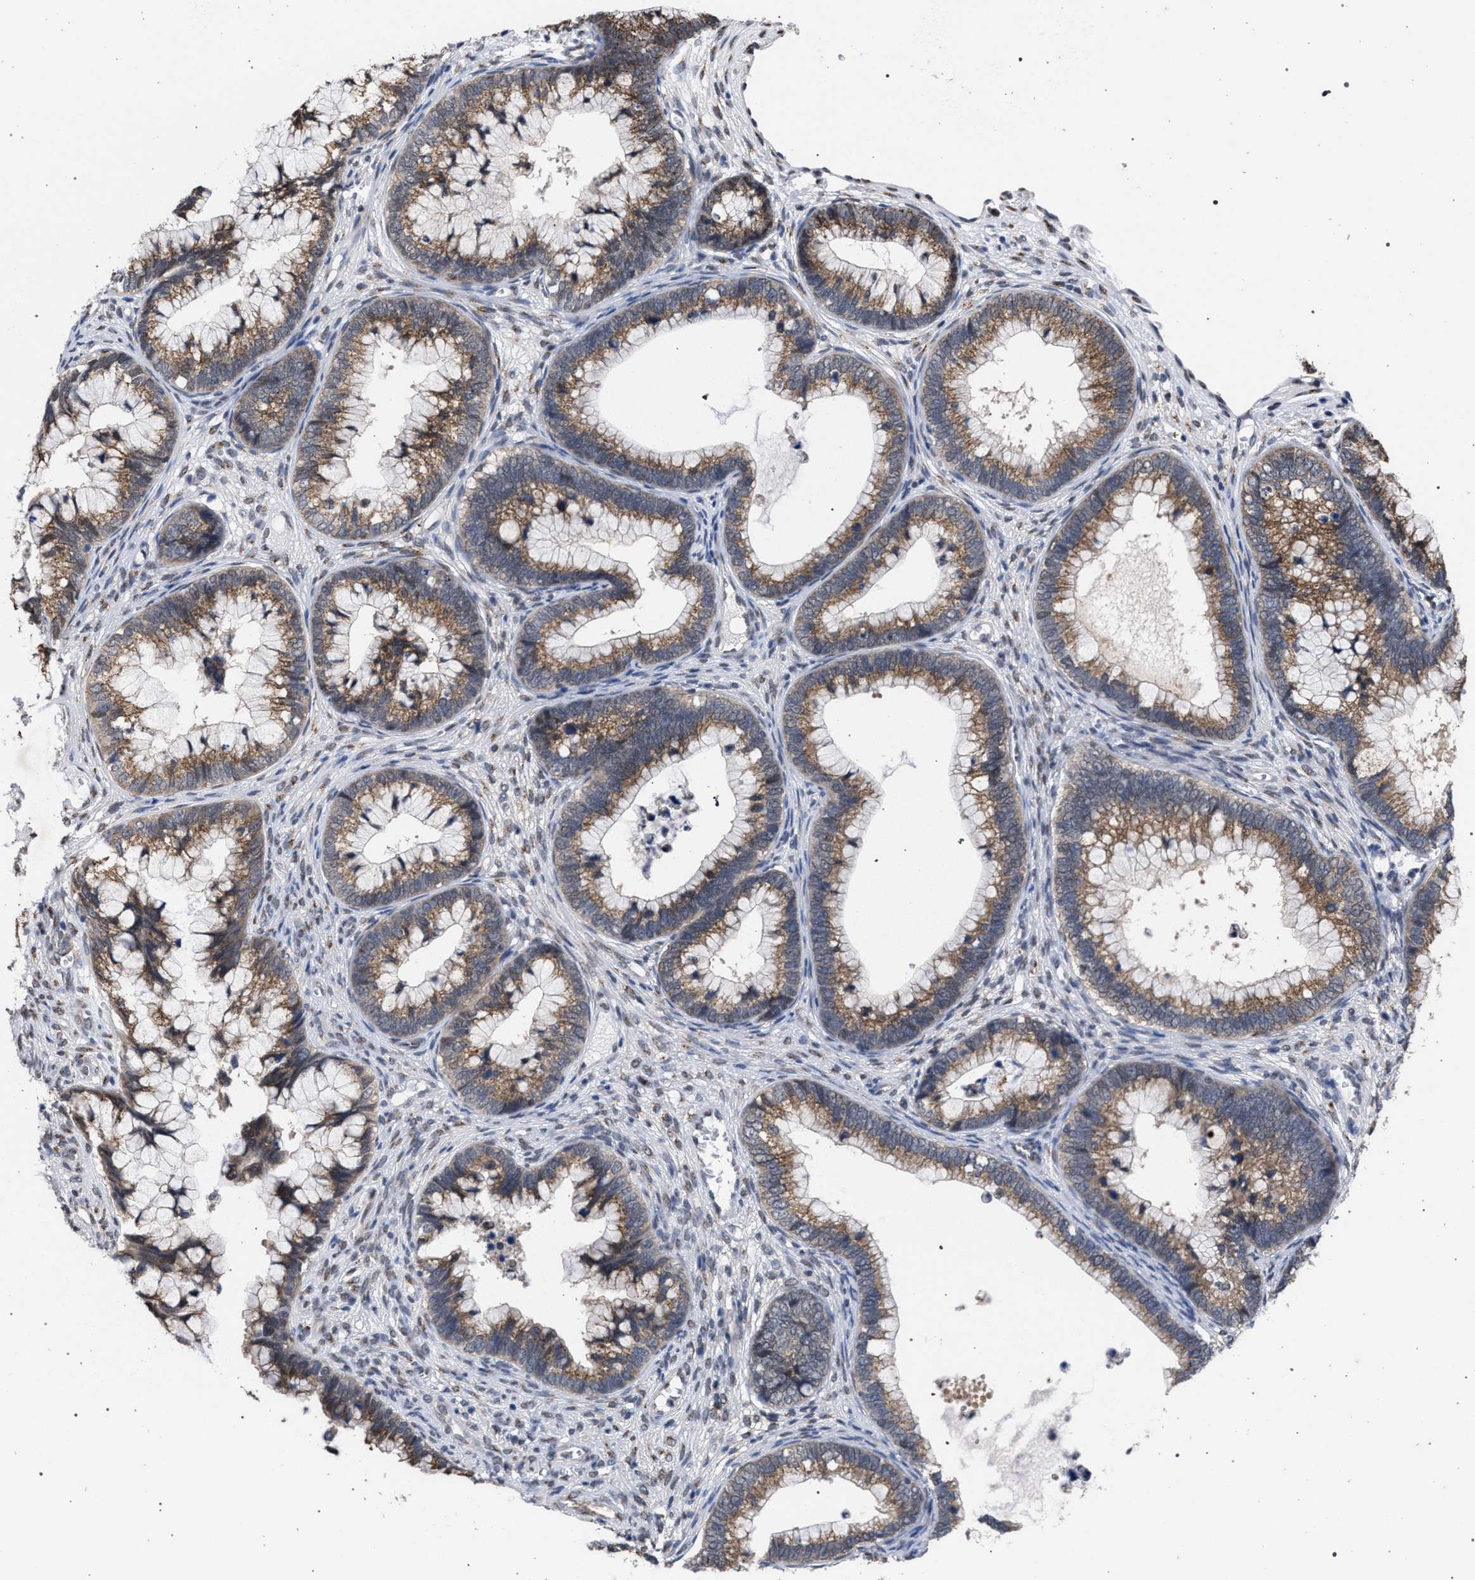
{"staining": {"intensity": "moderate", "quantity": ">75%", "location": "cytoplasmic/membranous"}, "tissue": "cervical cancer", "cell_type": "Tumor cells", "image_type": "cancer", "snomed": [{"axis": "morphology", "description": "Adenocarcinoma, NOS"}, {"axis": "topography", "description": "Cervix"}], "caption": "Protein analysis of cervical cancer (adenocarcinoma) tissue exhibits moderate cytoplasmic/membranous positivity in about >75% of tumor cells. (DAB IHC with brightfield microscopy, high magnification).", "gene": "GOLGA2", "patient": {"sex": "female", "age": 44}}